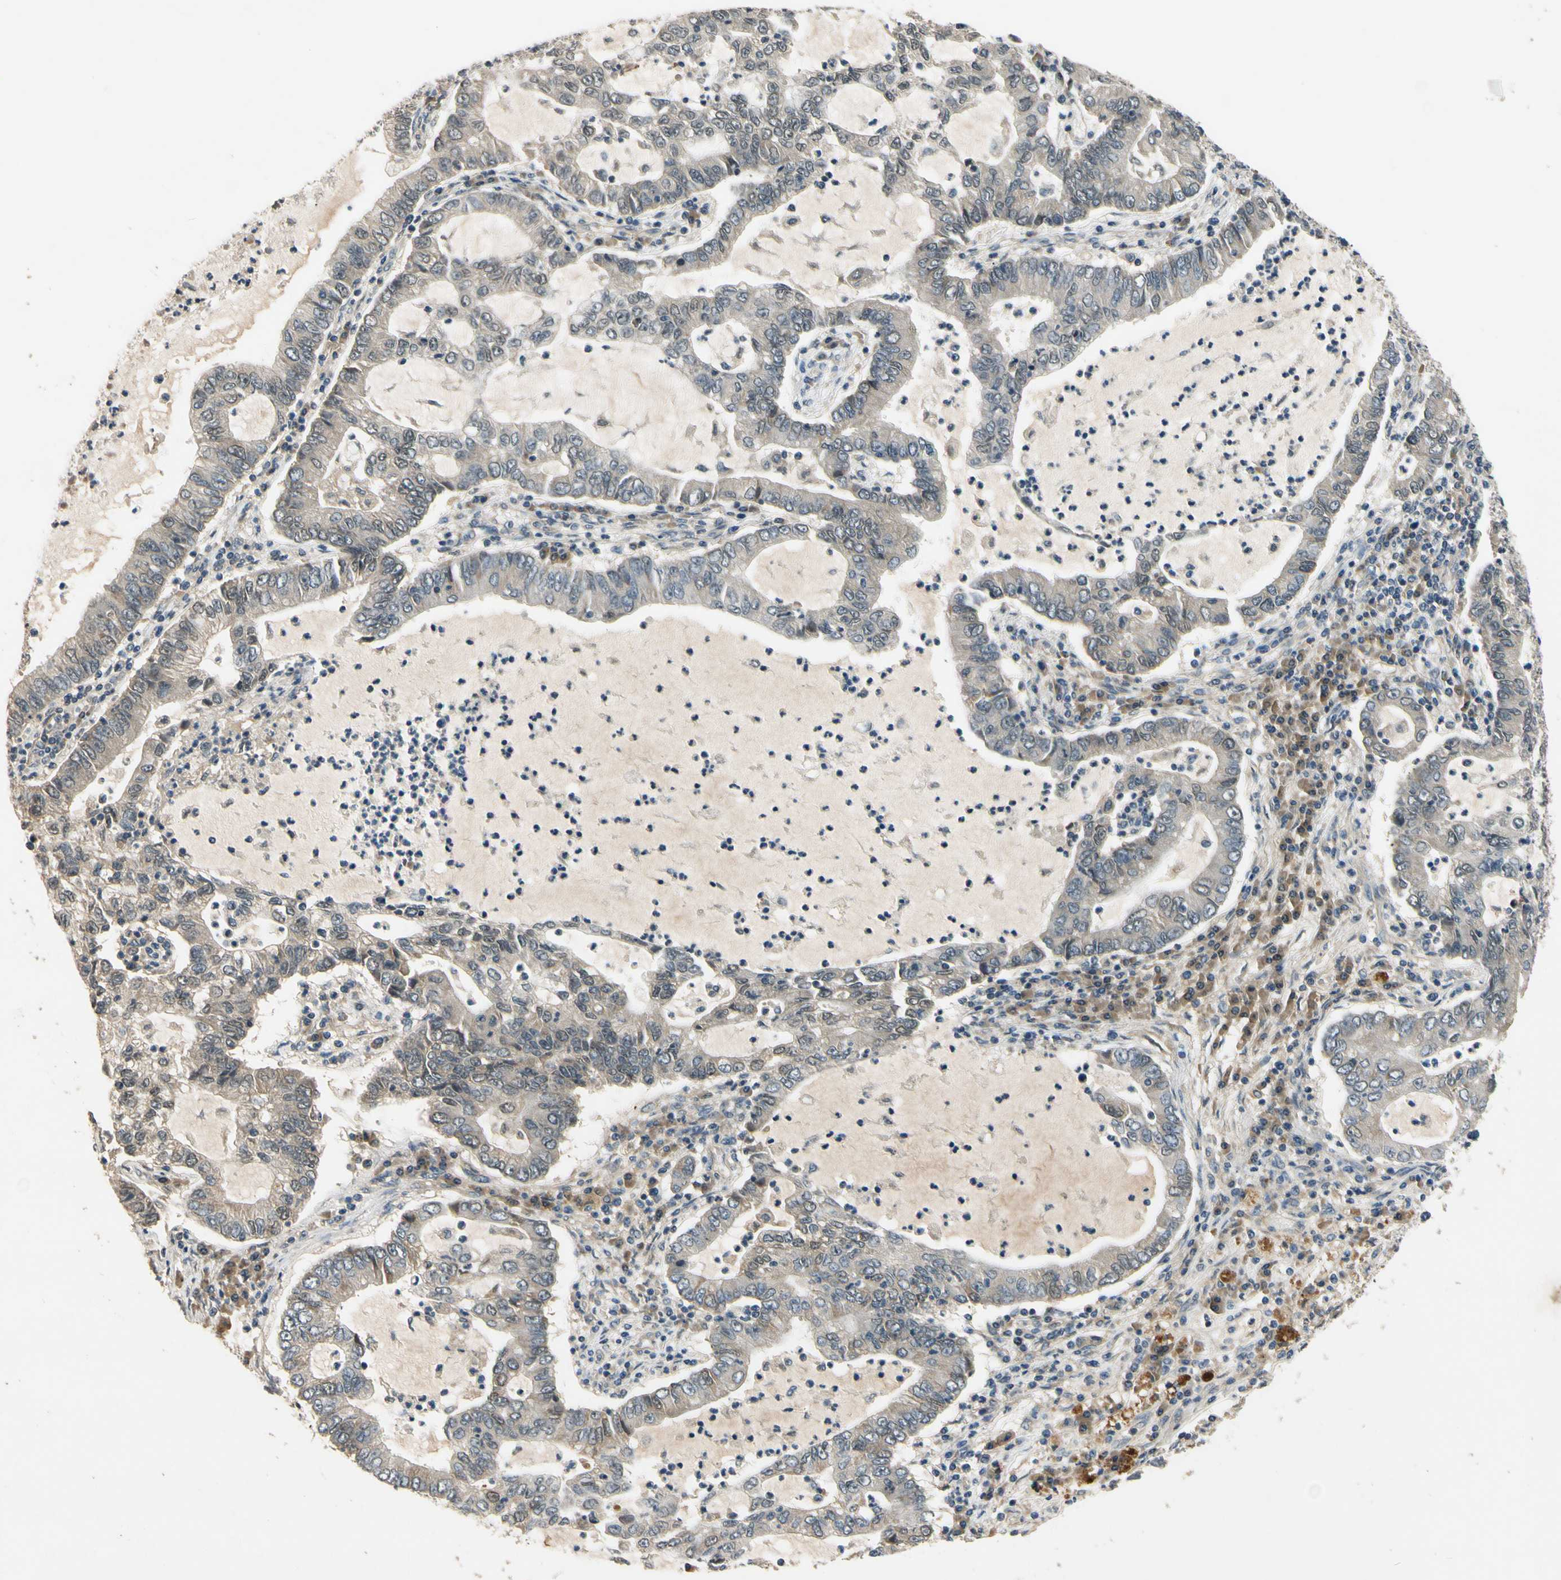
{"staining": {"intensity": "weak", "quantity": "<25%", "location": "cytoplasmic/membranous"}, "tissue": "lung cancer", "cell_type": "Tumor cells", "image_type": "cancer", "snomed": [{"axis": "morphology", "description": "Adenocarcinoma, NOS"}, {"axis": "topography", "description": "Lung"}], "caption": "DAB (3,3'-diaminobenzidine) immunohistochemical staining of human lung adenocarcinoma exhibits no significant positivity in tumor cells.", "gene": "ALKBH3", "patient": {"sex": "female", "age": 51}}